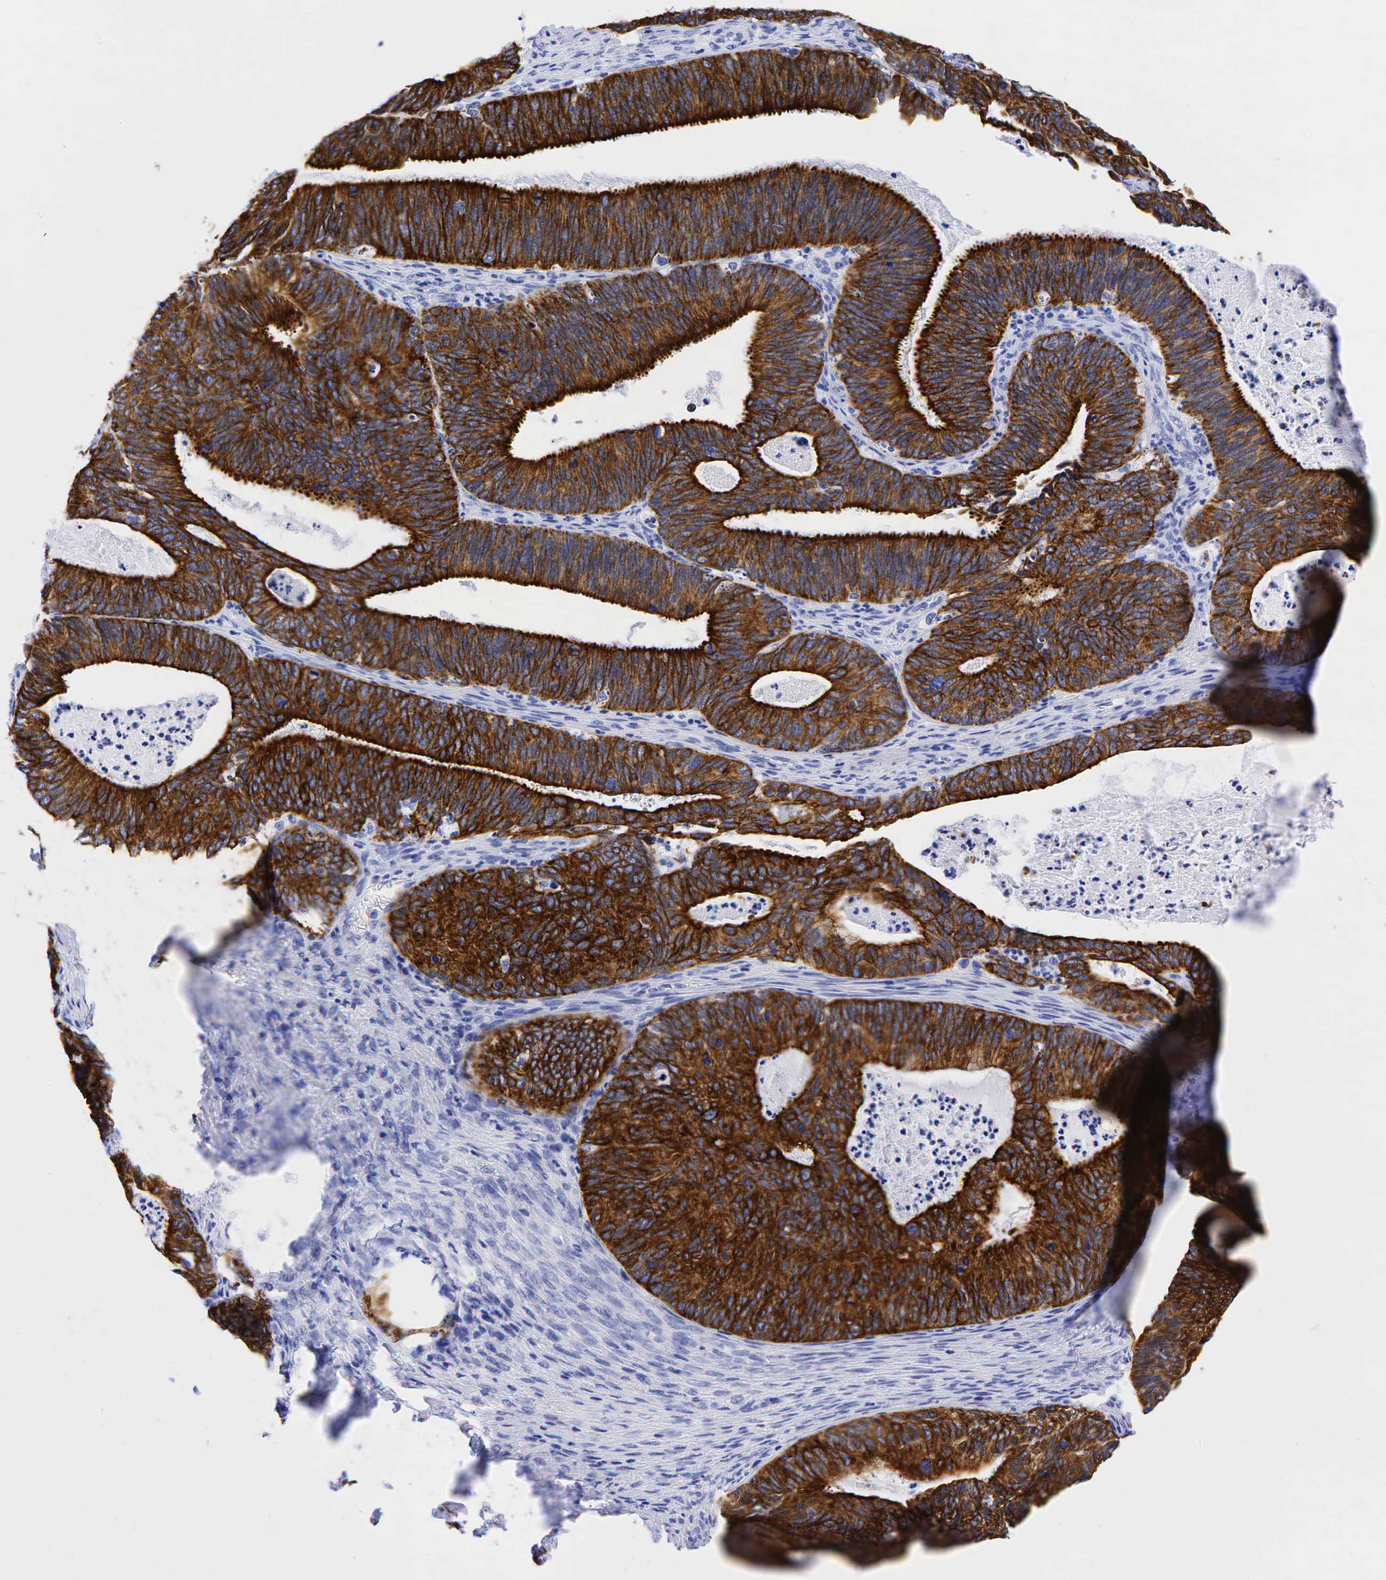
{"staining": {"intensity": "strong", "quantity": ">75%", "location": "cytoplasmic/membranous"}, "tissue": "ovarian cancer", "cell_type": "Tumor cells", "image_type": "cancer", "snomed": [{"axis": "morphology", "description": "Carcinoma, endometroid"}, {"axis": "topography", "description": "Ovary"}], "caption": "Immunohistochemistry (DAB (3,3'-diaminobenzidine)) staining of human endometroid carcinoma (ovarian) shows strong cytoplasmic/membranous protein staining in about >75% of tumor cells. The staining was performed using DAB (3,3'-diaminobenzidine) to visualize the protein expression in brown, while the nuclei were stained in blue with hematoxylin (Magnification: 20x).", "gene": "KRT18", "patient": {"sex": "female", "age": 52}}